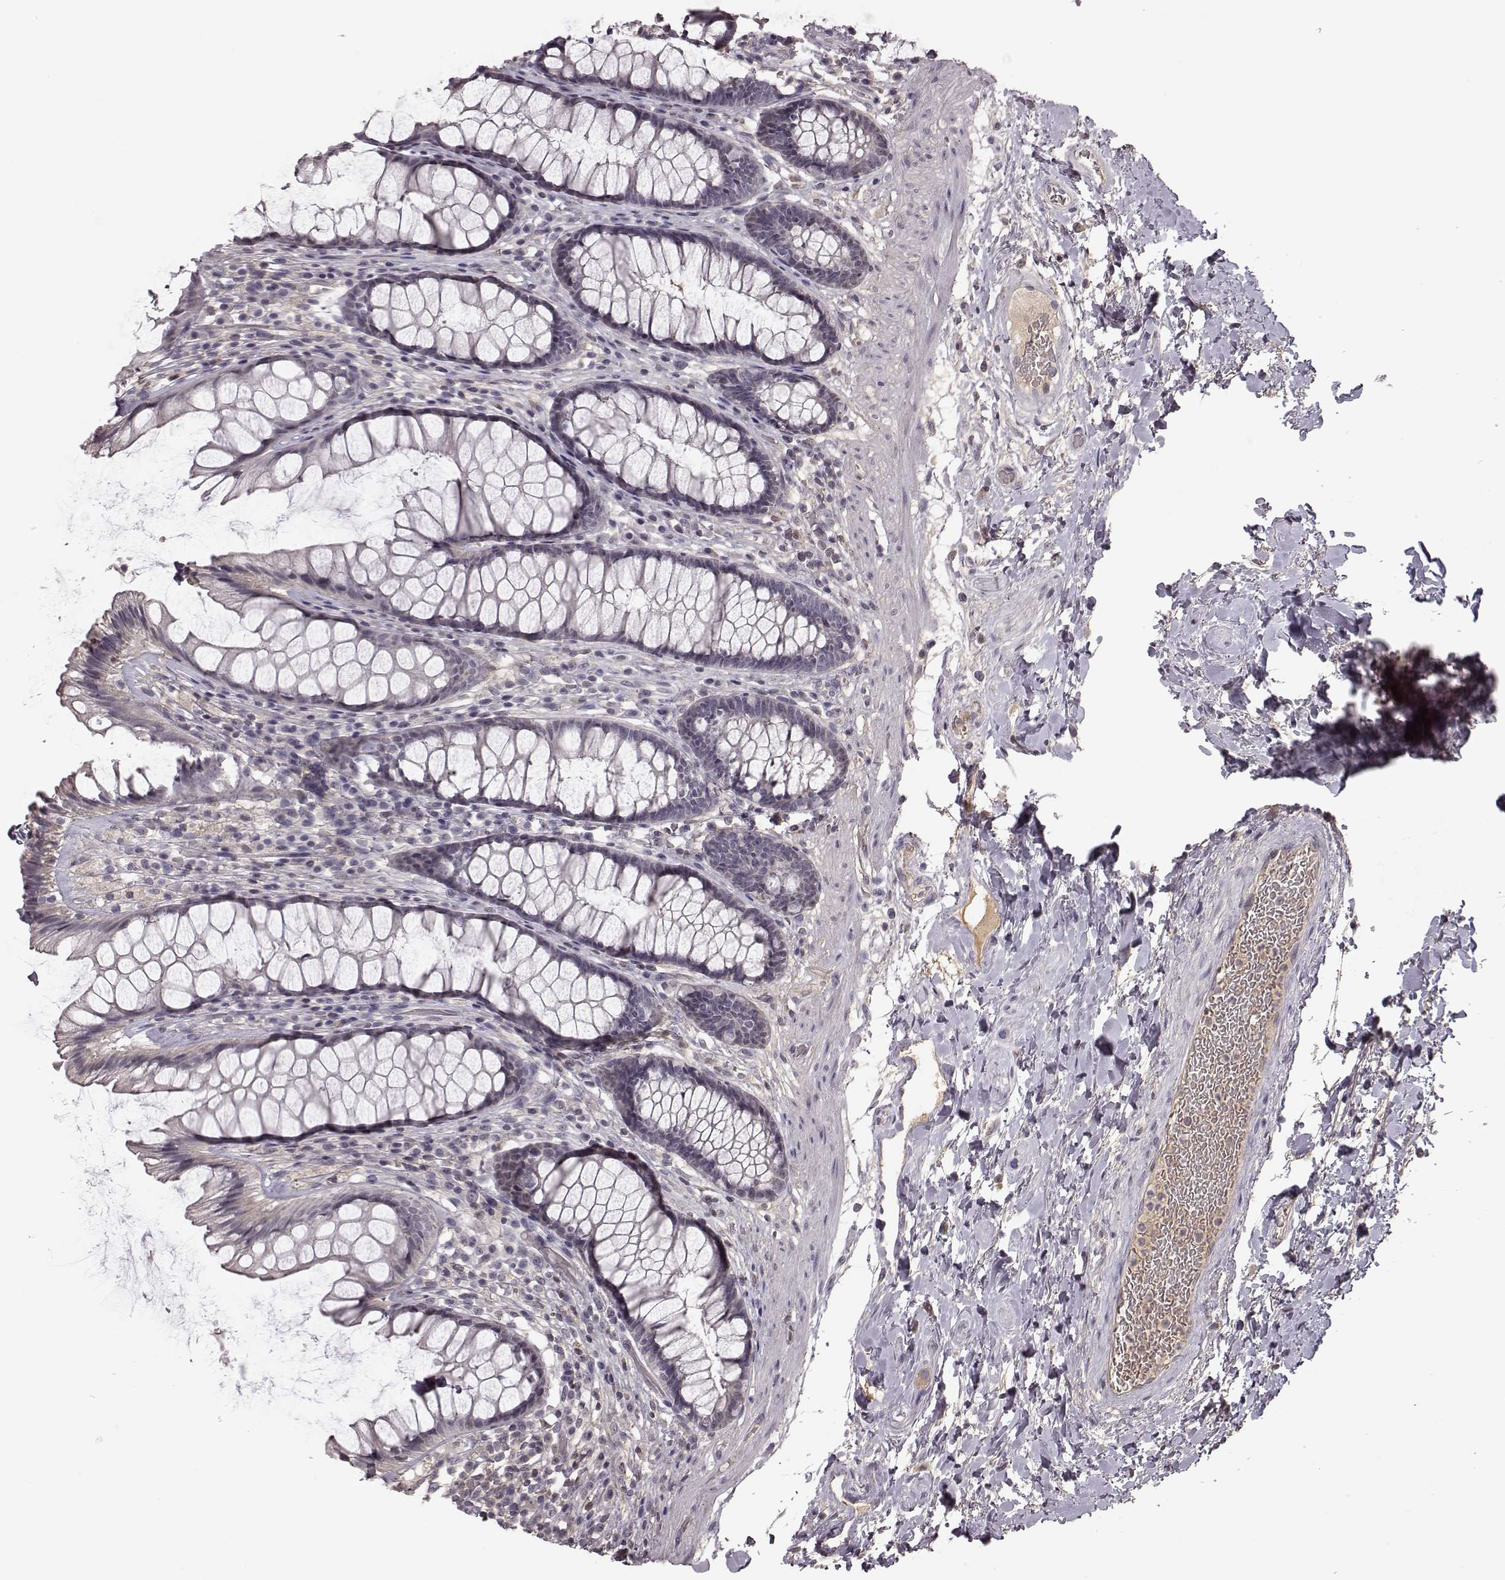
{"staining": {"intensity": "negative", "quantity": "none", "location": "none"}, "tissue": "rectum", "cell_type": "Glandular cells", "image_type": "normal", "snomed": [{"axis": "morphology", "description": "Normal tissue, NOS"}, {"axis": "topography", "description": "Rectum"}], "caption": "DAB (3,3'-diaminobenzidine) immunohistochemical staining of normal rectum reveals no significant positivity in glandular cells.", "gene": "TLX3", "patient": {"sex": "male", "age": 72}}